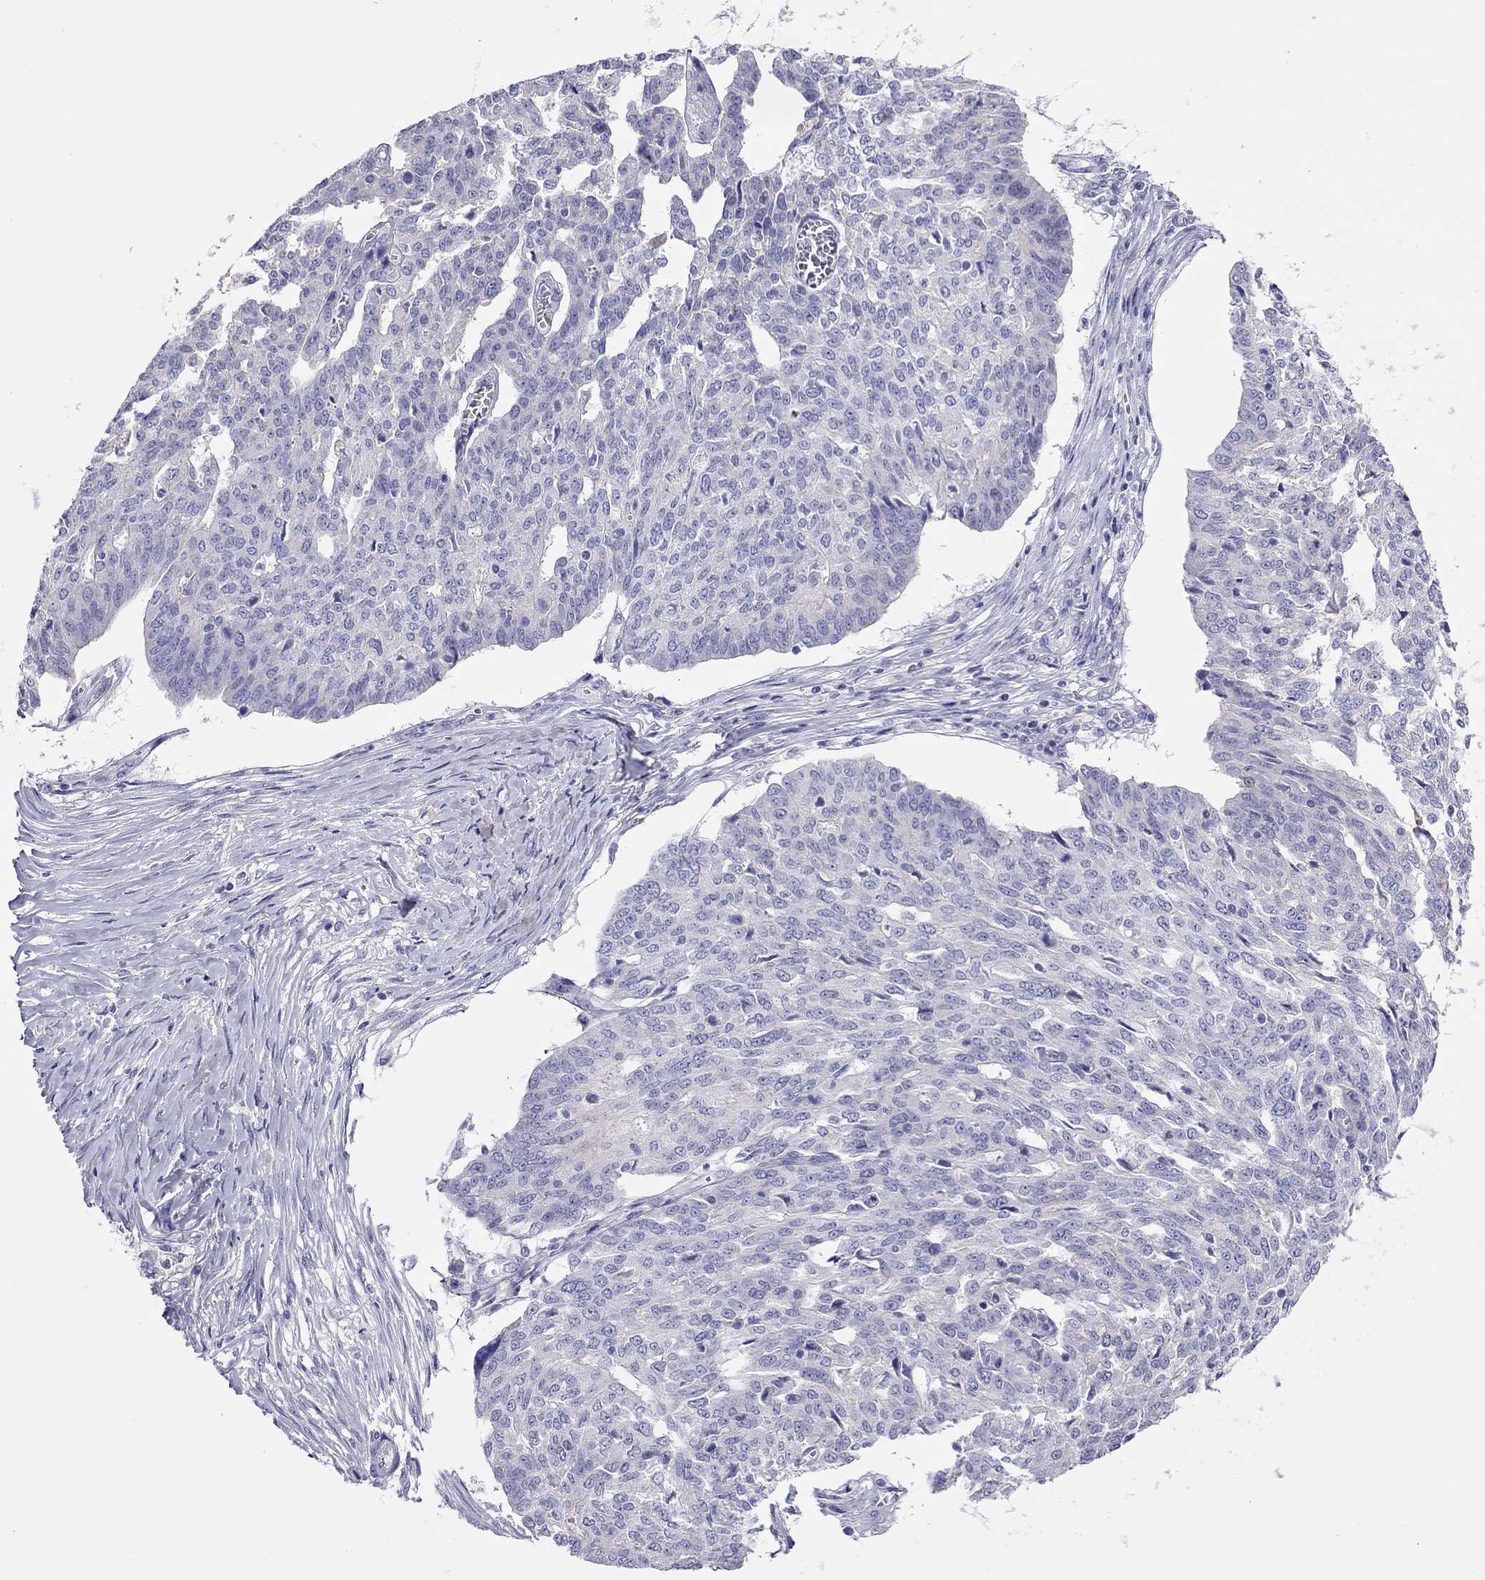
{"staining": {"intensity": "negative", "quantity": "none", "location": "none"}, "tissue": "ovarian cancer", "cell_type": "Tumor cells", "image_type": "cancer", "snomed": [{"axis": "morphology", "description": "Cystadenocarcinoma, serous, NOS"}, {"axis": "topography", "description": "Ovary"}], "caption": "The image displays no significant staining in tumor cells of serous cystadenocarcinoma (ovarian).", "gene": "CAPNS2", "patient": {"sex": "female", "age": 67}}